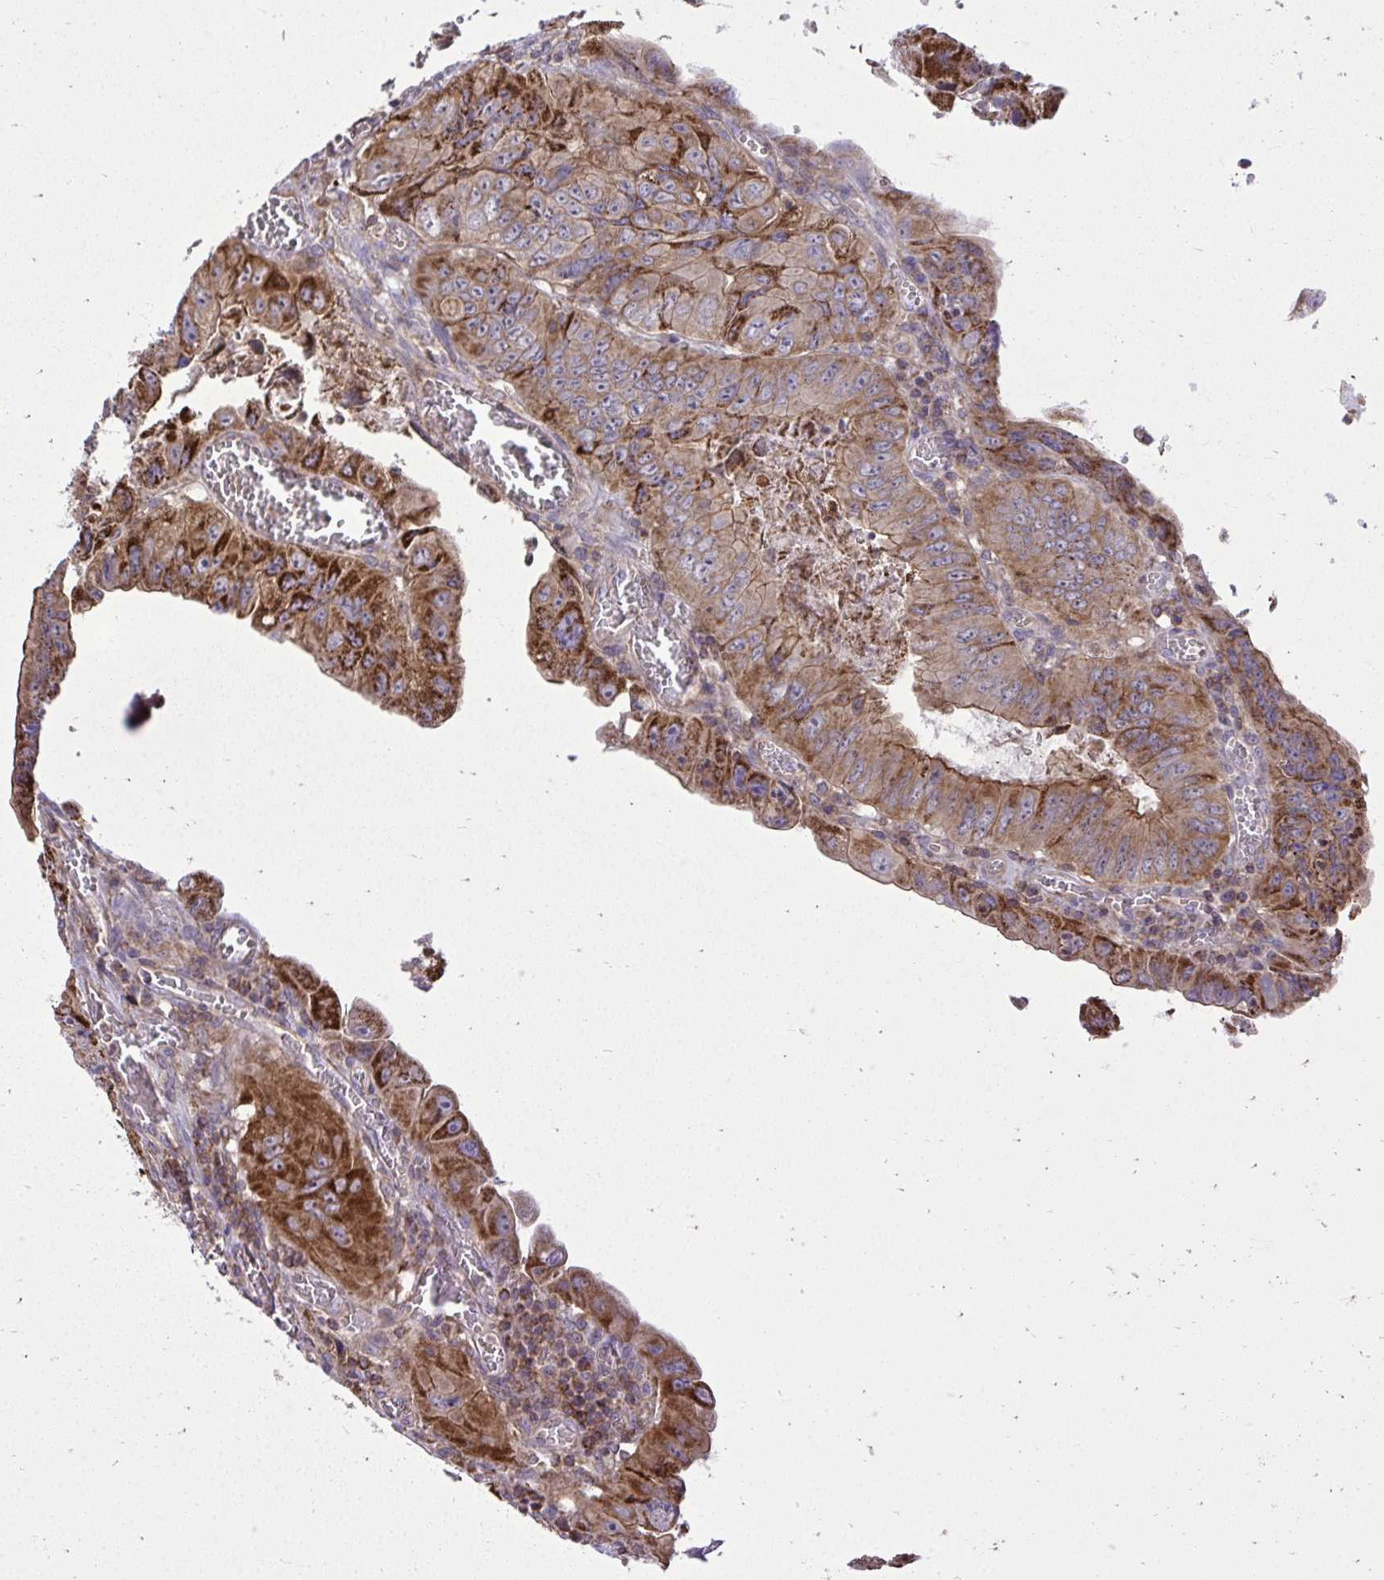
{"staining": {"intensity": "moderate", "quantity": ">75%", "location": "cytoplasmic/membranous"}, "tissue": "colorectal cancer", "cell_type": "Tumor cells", "image_type": "cancer", "snomed": [{"axis": "morphology", "description": "Adenocarcinoma, NOS"}, {"axis": "topography", "description": "Colon"}], "caption": "Tumor cells show medium levels of moderate cytoplasmic/membranous positivity in about >75% of cells in colorectal cancer (adenocarcinoma). Nuclei are stained in blue.", "gene": "SLC7A5", "patient": {"sex": "female", "age": 84}}